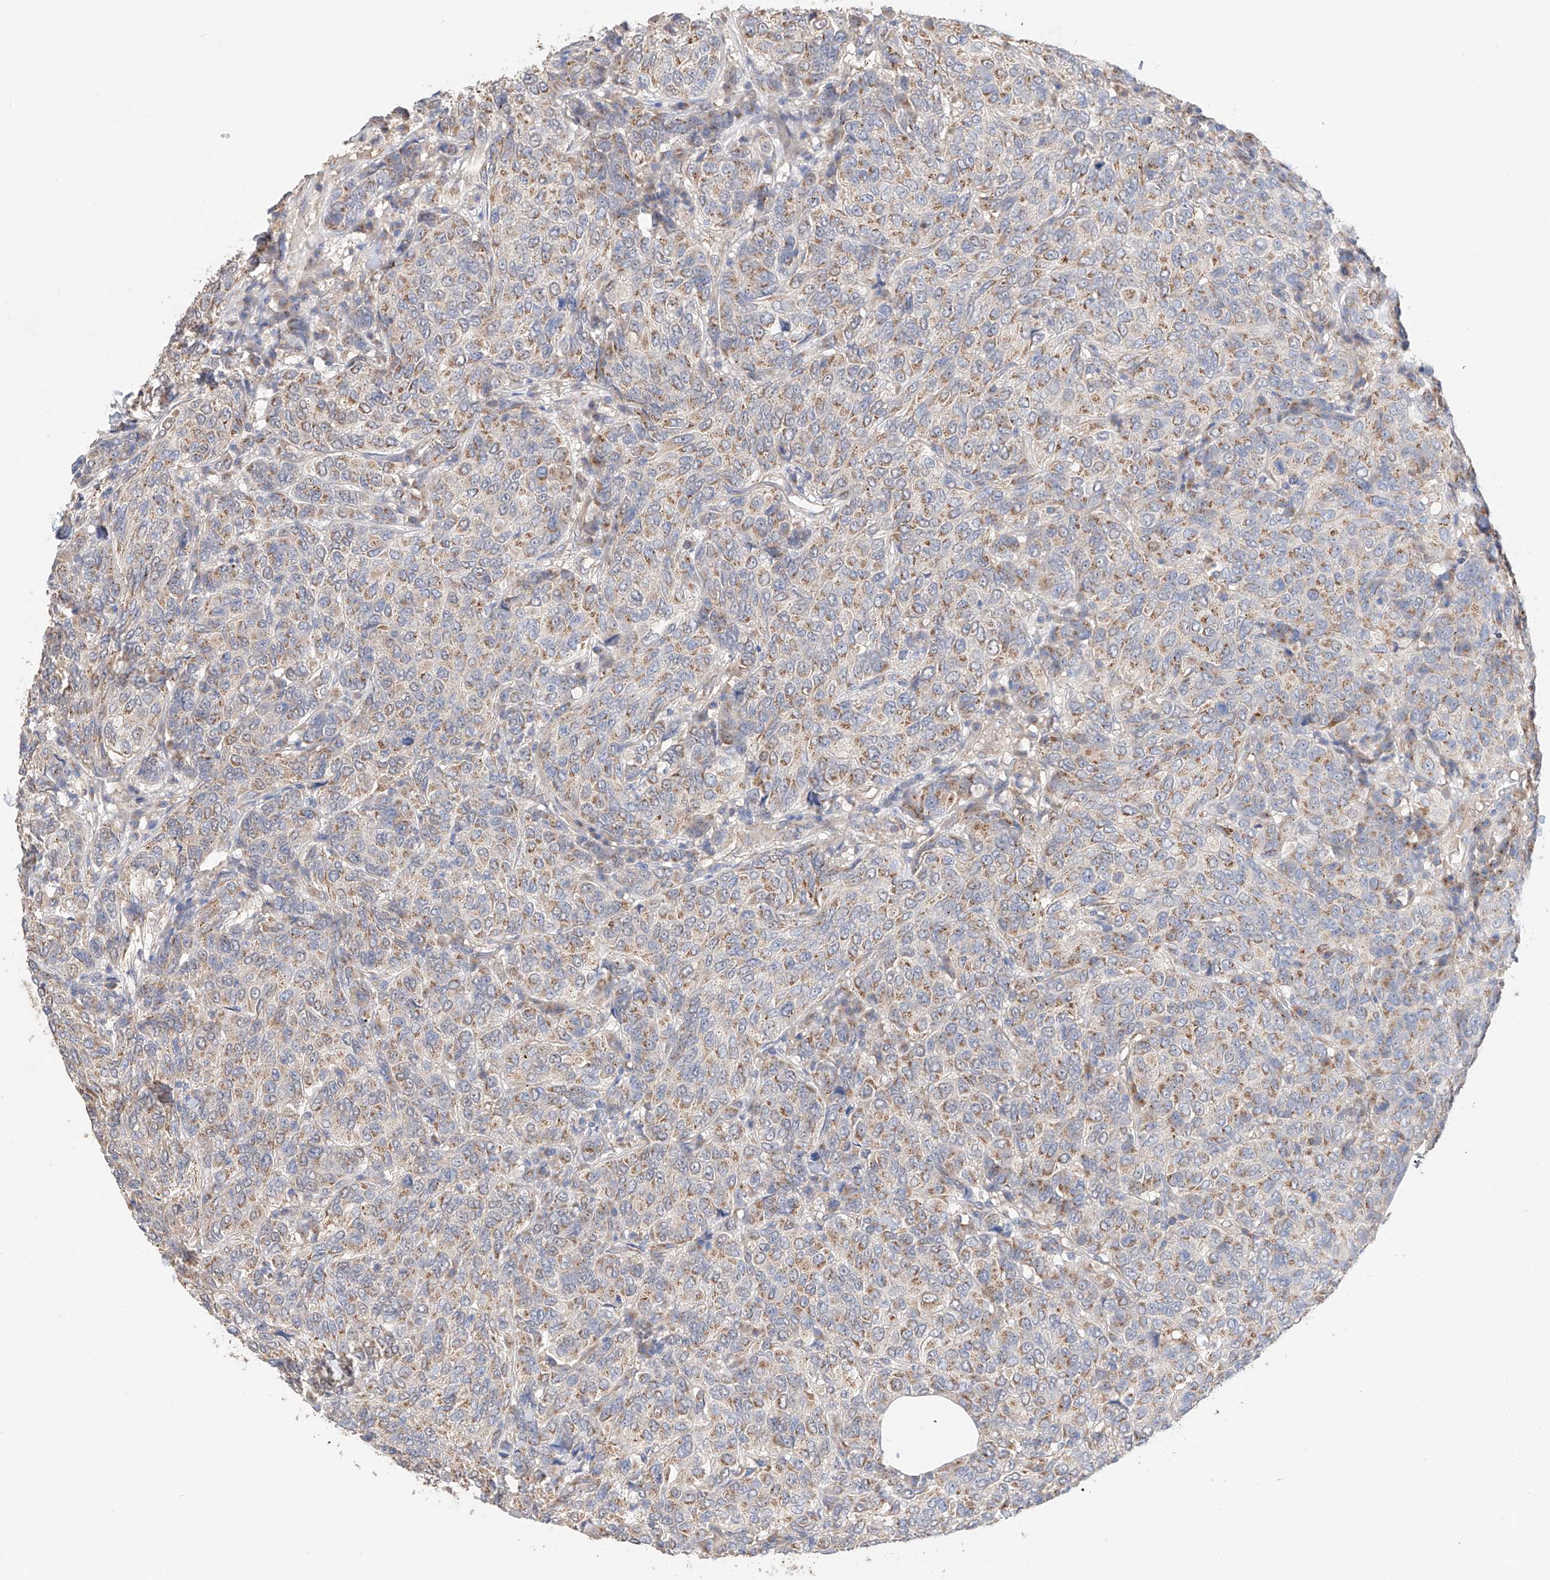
{"staining": {"intensity": "moderate", "quantity": "25%-75%", "location": "cytoplasmic/membranous"}, "tissue": "breast cancer", "cell_type": "Tumor cells", "image_type": "cancer", "snomed": [{"axis": "morphology", "description": "Duct carcinoma"}, {"axis": "topography", "description": "Breast"}], "caption": "Immunohistochemistry image of neoplastic tissue: breast cancer (infiltrating ductal carcinoma) stained using immunohistochemistry reveals medium levels of moderate protein expression localized specifically in the cytoplasmic/membranous of tumor cells, appearing as a cytoplasmic/membranous brown color.", "gene": "MOSPD1", "patient": {"sex": "female", "age": 55}}